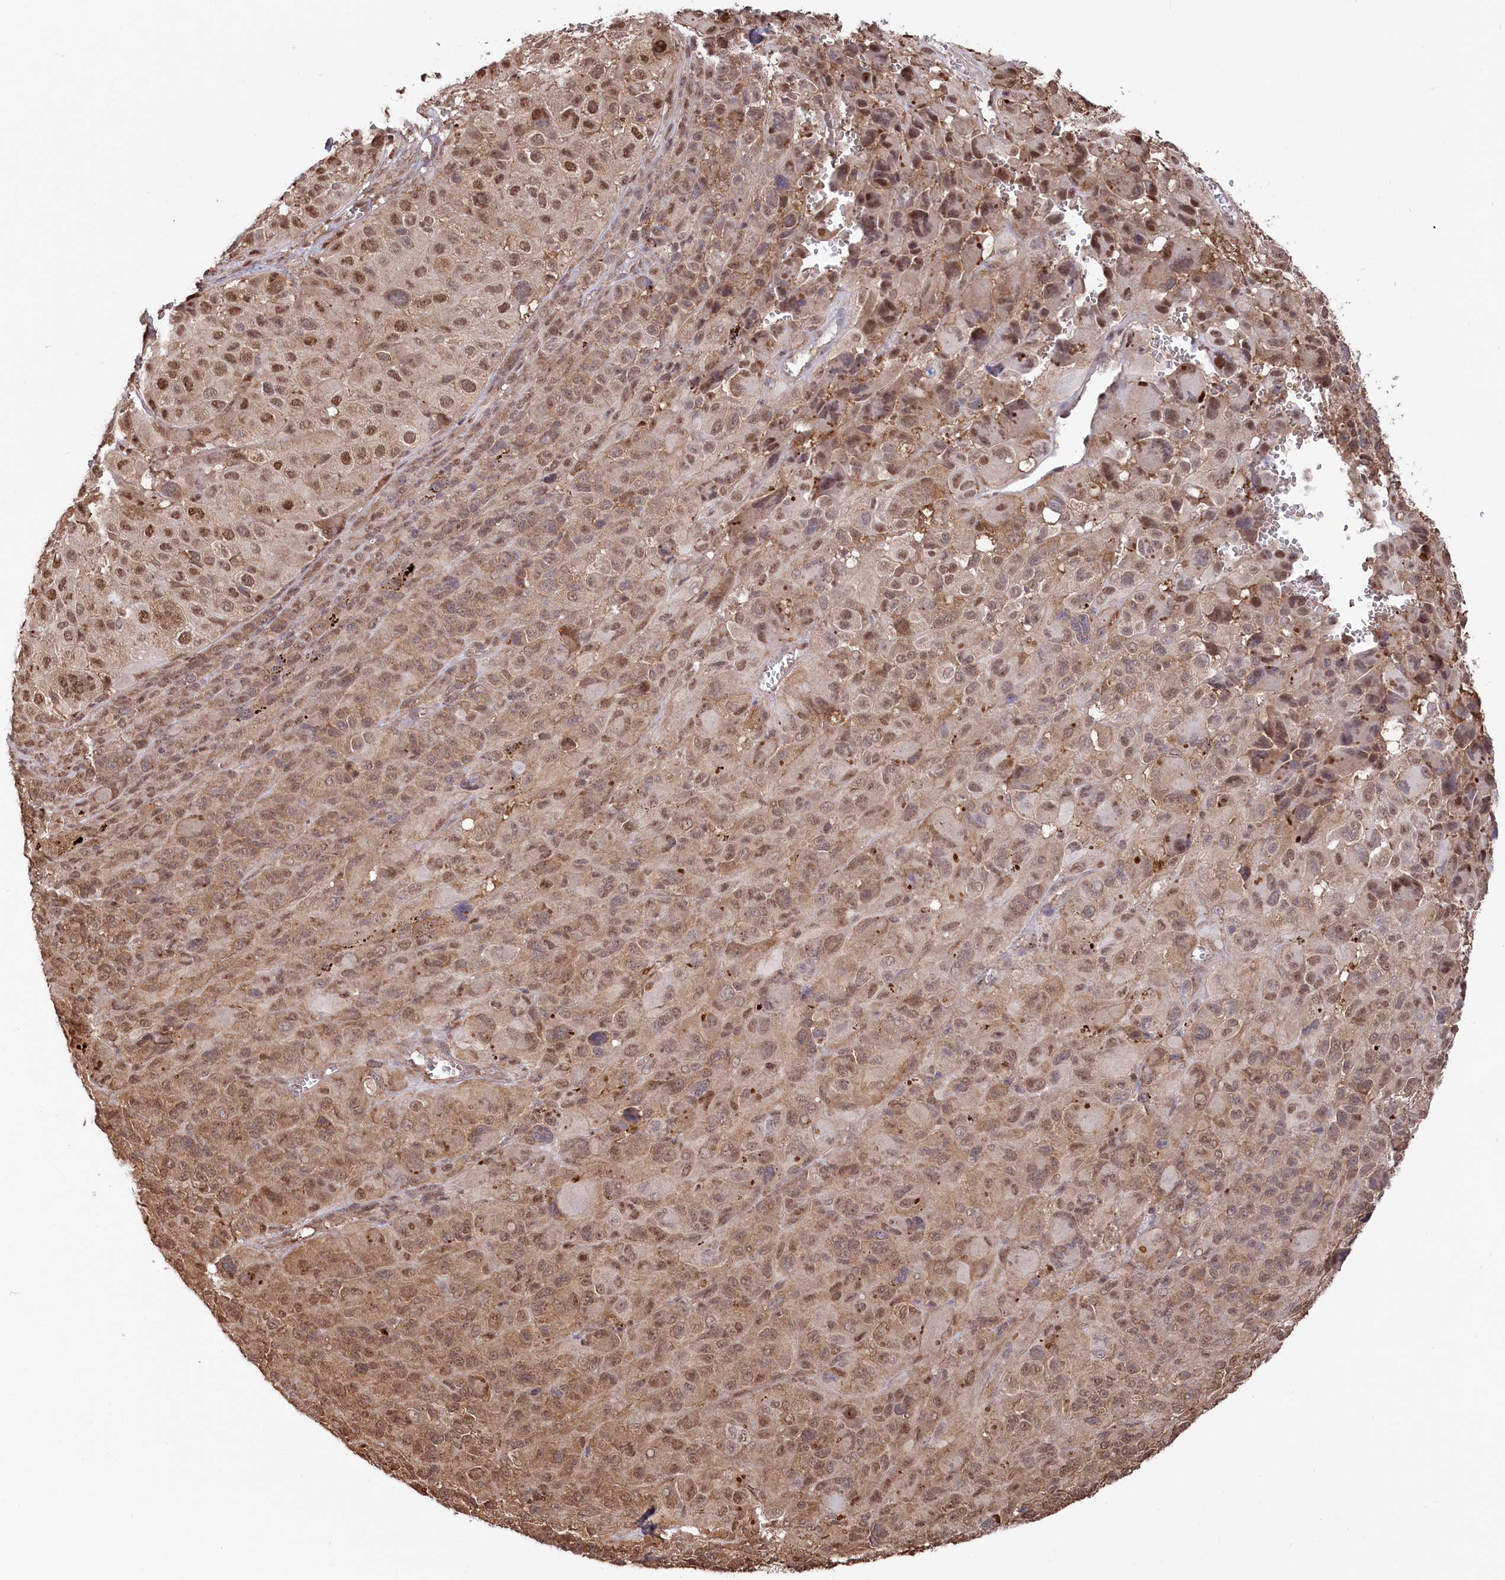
{"staining": {"intensity": "moderate", "quantity": ">75%", "location": "cytoplasmic/membranous,nuclear"}, "tissue": "melanoma", "cell_type": "Tumor cells", "image_type": "cancer", "snomed": [{"axis": "morphology", "description": "Malignant melanoma, NOS"}, {"axis": "topography", "description": "Skin of trunk"}], "caption": "There is medium levels of moderate cytoplasmic/membranous and nuclear staining in tumor cells of melanoma, as demonstrated by immunohistochemical staining (brown color).", "gene": "PSMA1", "patient": {"sex": "male", "age": 71}}